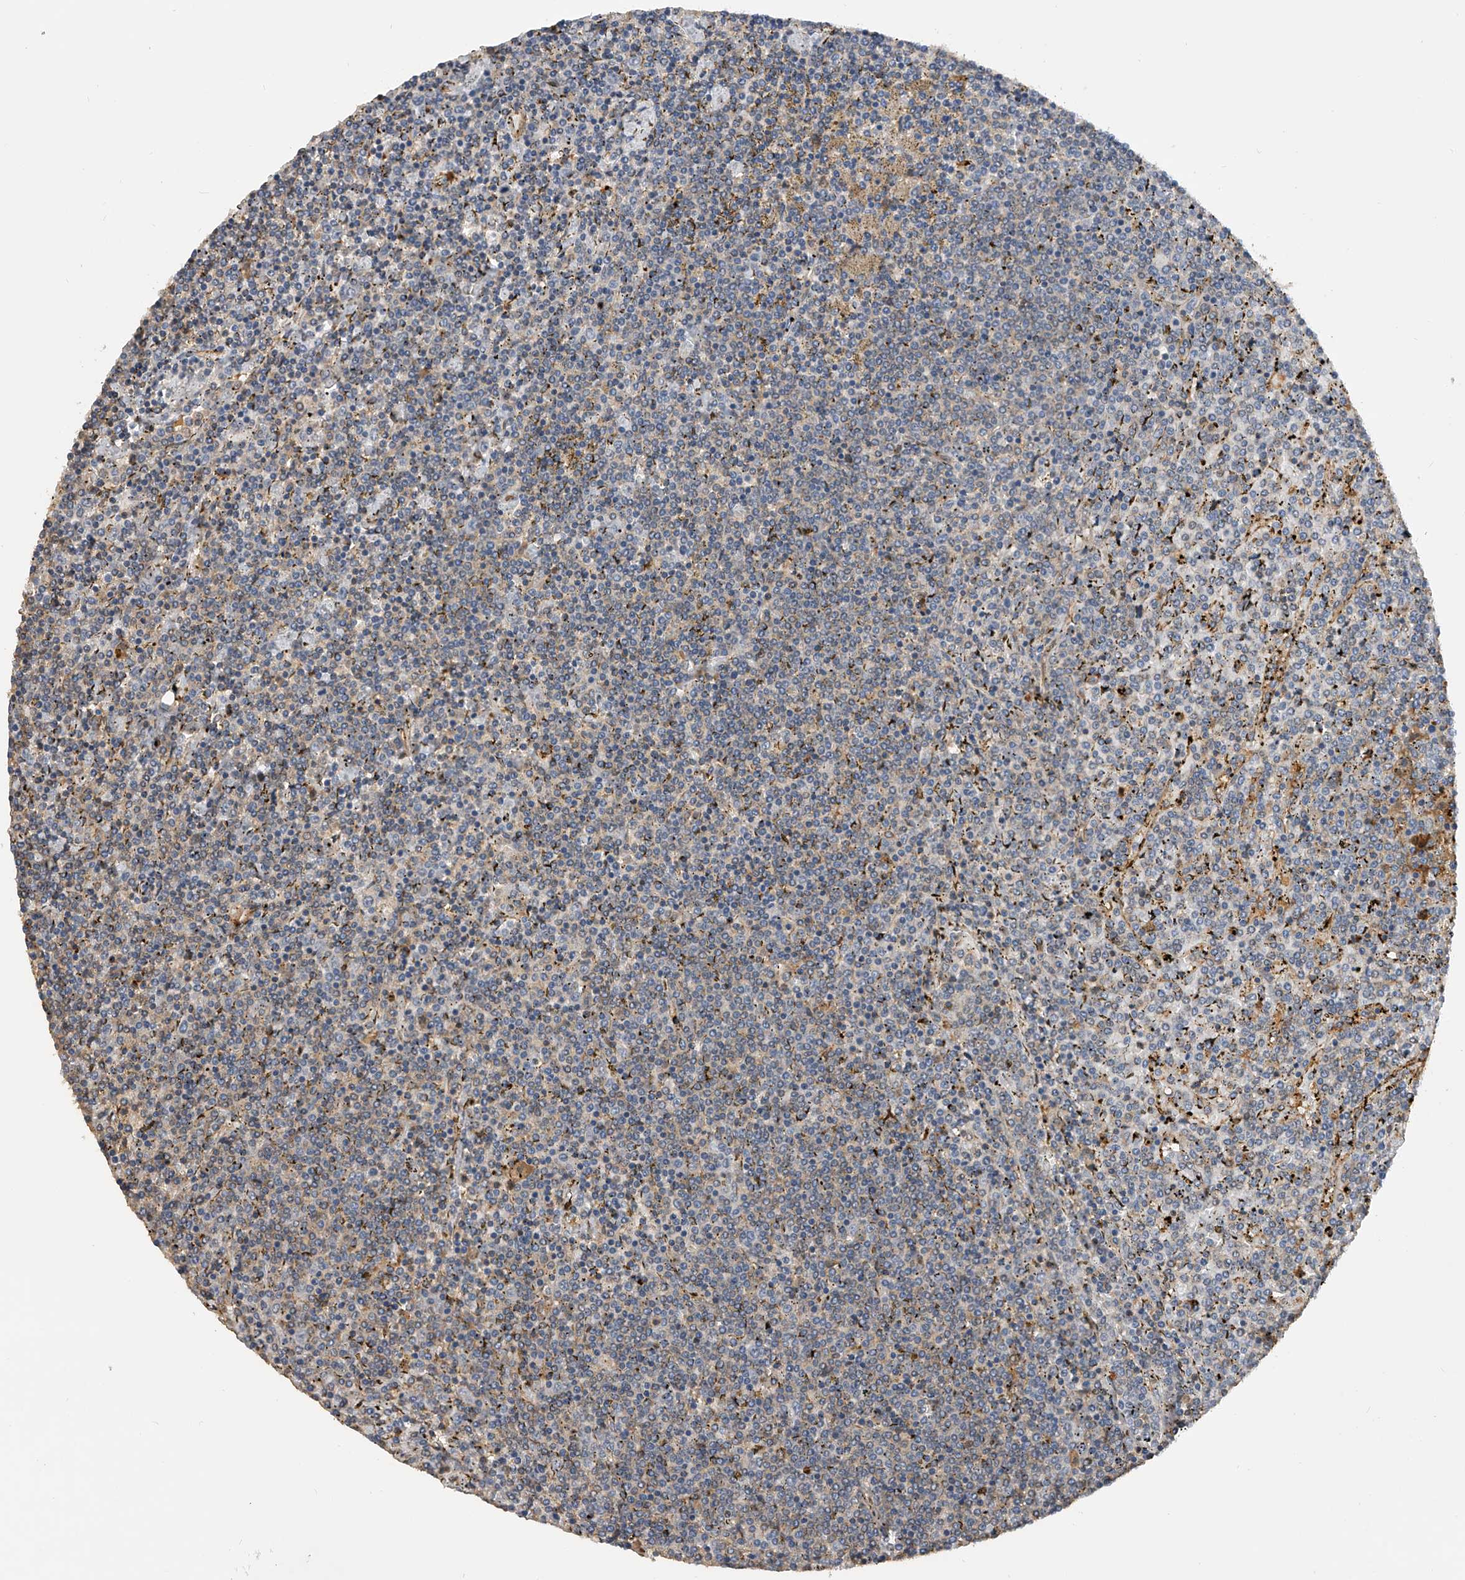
{"staining": {"intensity": "moderate", "quantity": "<25%", "location": "cytoplasmic/membranous"}, "tissue": "lymphoma", "cell_type": "Tumor cells", "image_type": "cancer", "snomed": [{"axis": "morphology", "description": "Malignant lymphoma, non-Hodgkin's type, Low grade"}, {"axis": "topography", "description": "Spleen"}], "caption": "The micrograph demonstrates a brown stain indicating the presence of a protein in the cytoplasmic/membranous of tumor cells in malignant lymphoma, non-Hodgkin's type (low-grade).", "gene": "PTPRA", "patient": {"sex": "female", "age": 19}}